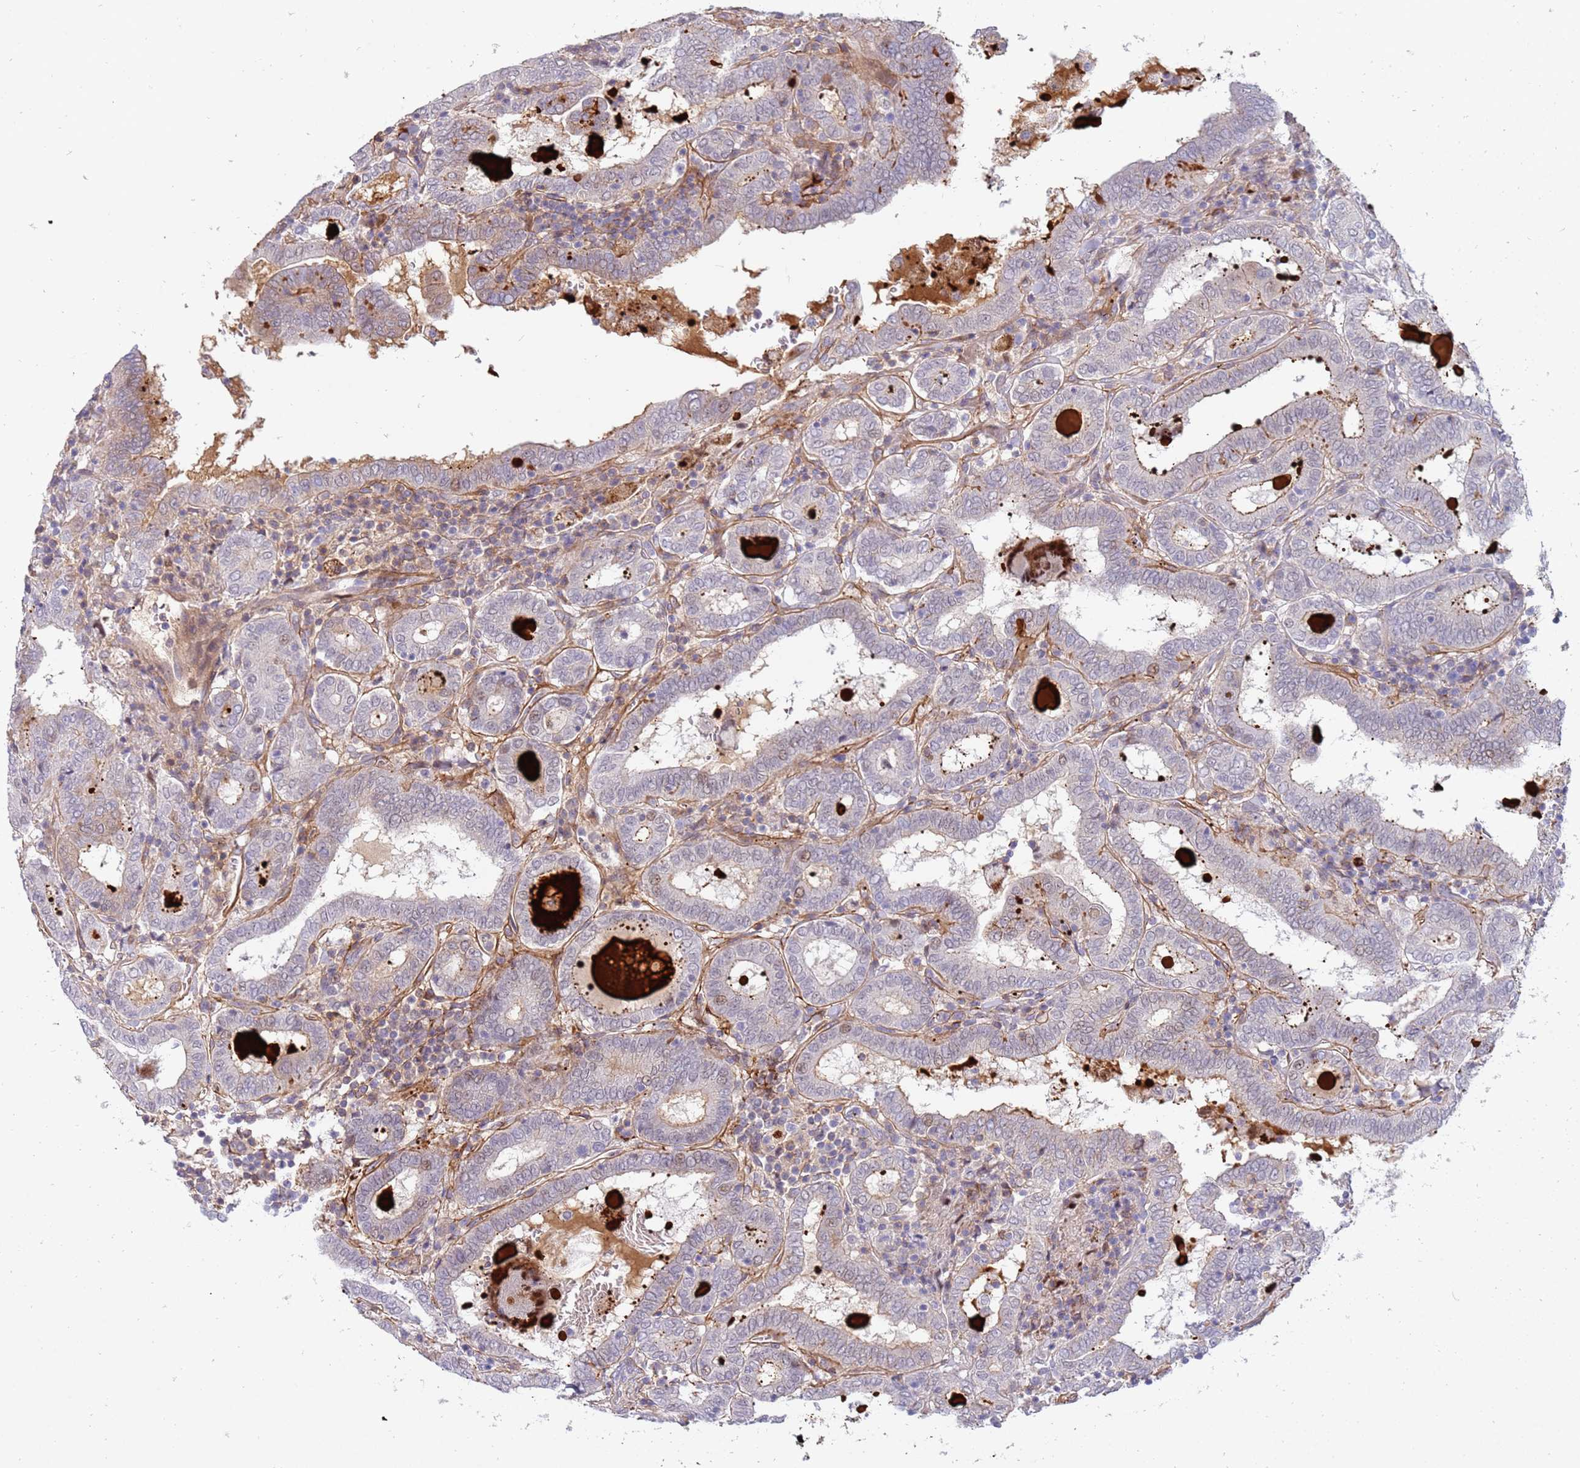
{"staining": {"intensity": "negative", "quantity": "none", "location": "none"}, "tissue": "thyroid cancer", "cell_type": "Tumor cells", "image_type": "cancer", "snomed": [{"axis": "morphology", "description": "Papillary adenocarcinoma, NOS"}, {"axis": "topography", "description": "Thyroid gland"}], "caption": "This is an IHC image of human thyroid cancer (papillary adenocarcinoma). There is no expression in tumor cells.", "gene": "STK25", "patient": {"sex": "female", "age": 72}}